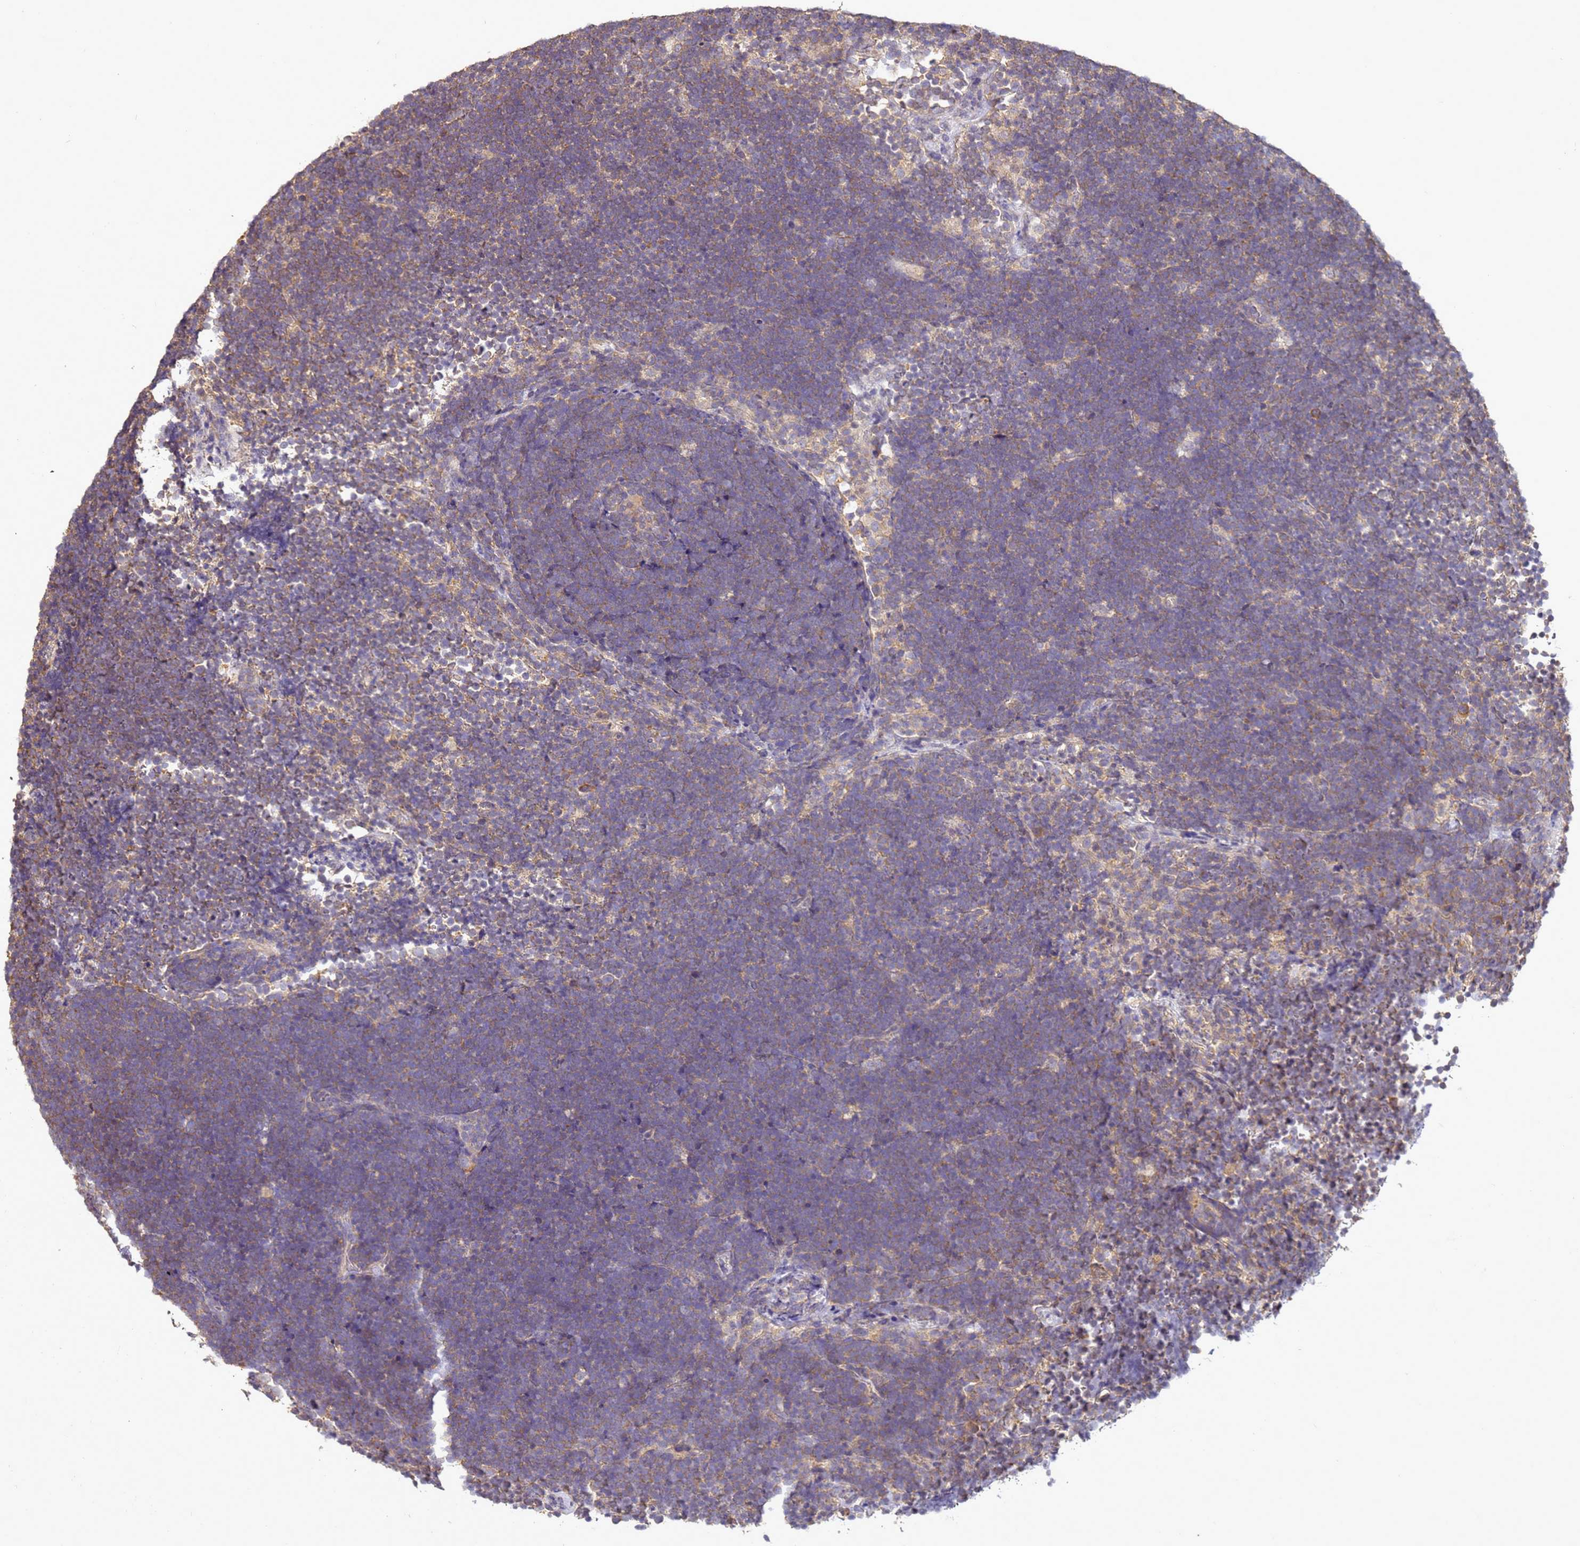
{"staining": {"intensity": "moderate", "quantity": "25%-75%", "location": "cytoplasmic/membranous"}, "tissue": "lymphoma", "cell_type": "Tumor cells", "image_type": "cancer", "snomed": [{"axis": "morphology", "description": "Malignant lymphoma, non-Hodgkin's type, High grade"}, {"axis": "topography", "description": "Lymph node"}], "caption": "The micrograph demonstrates staining of lymphoma, revealing moderate cytoplasmic/membranous protein expression (brown color) within tumor cells. The staining is performed using DAB (3,3'-diaminobenzidine) brown chromogen to label protein expression. The nuclei are counter-stained blue using hematoxylin.", "gene": "ANKRD17", "patient": {"sex": "male", "age": 13}}